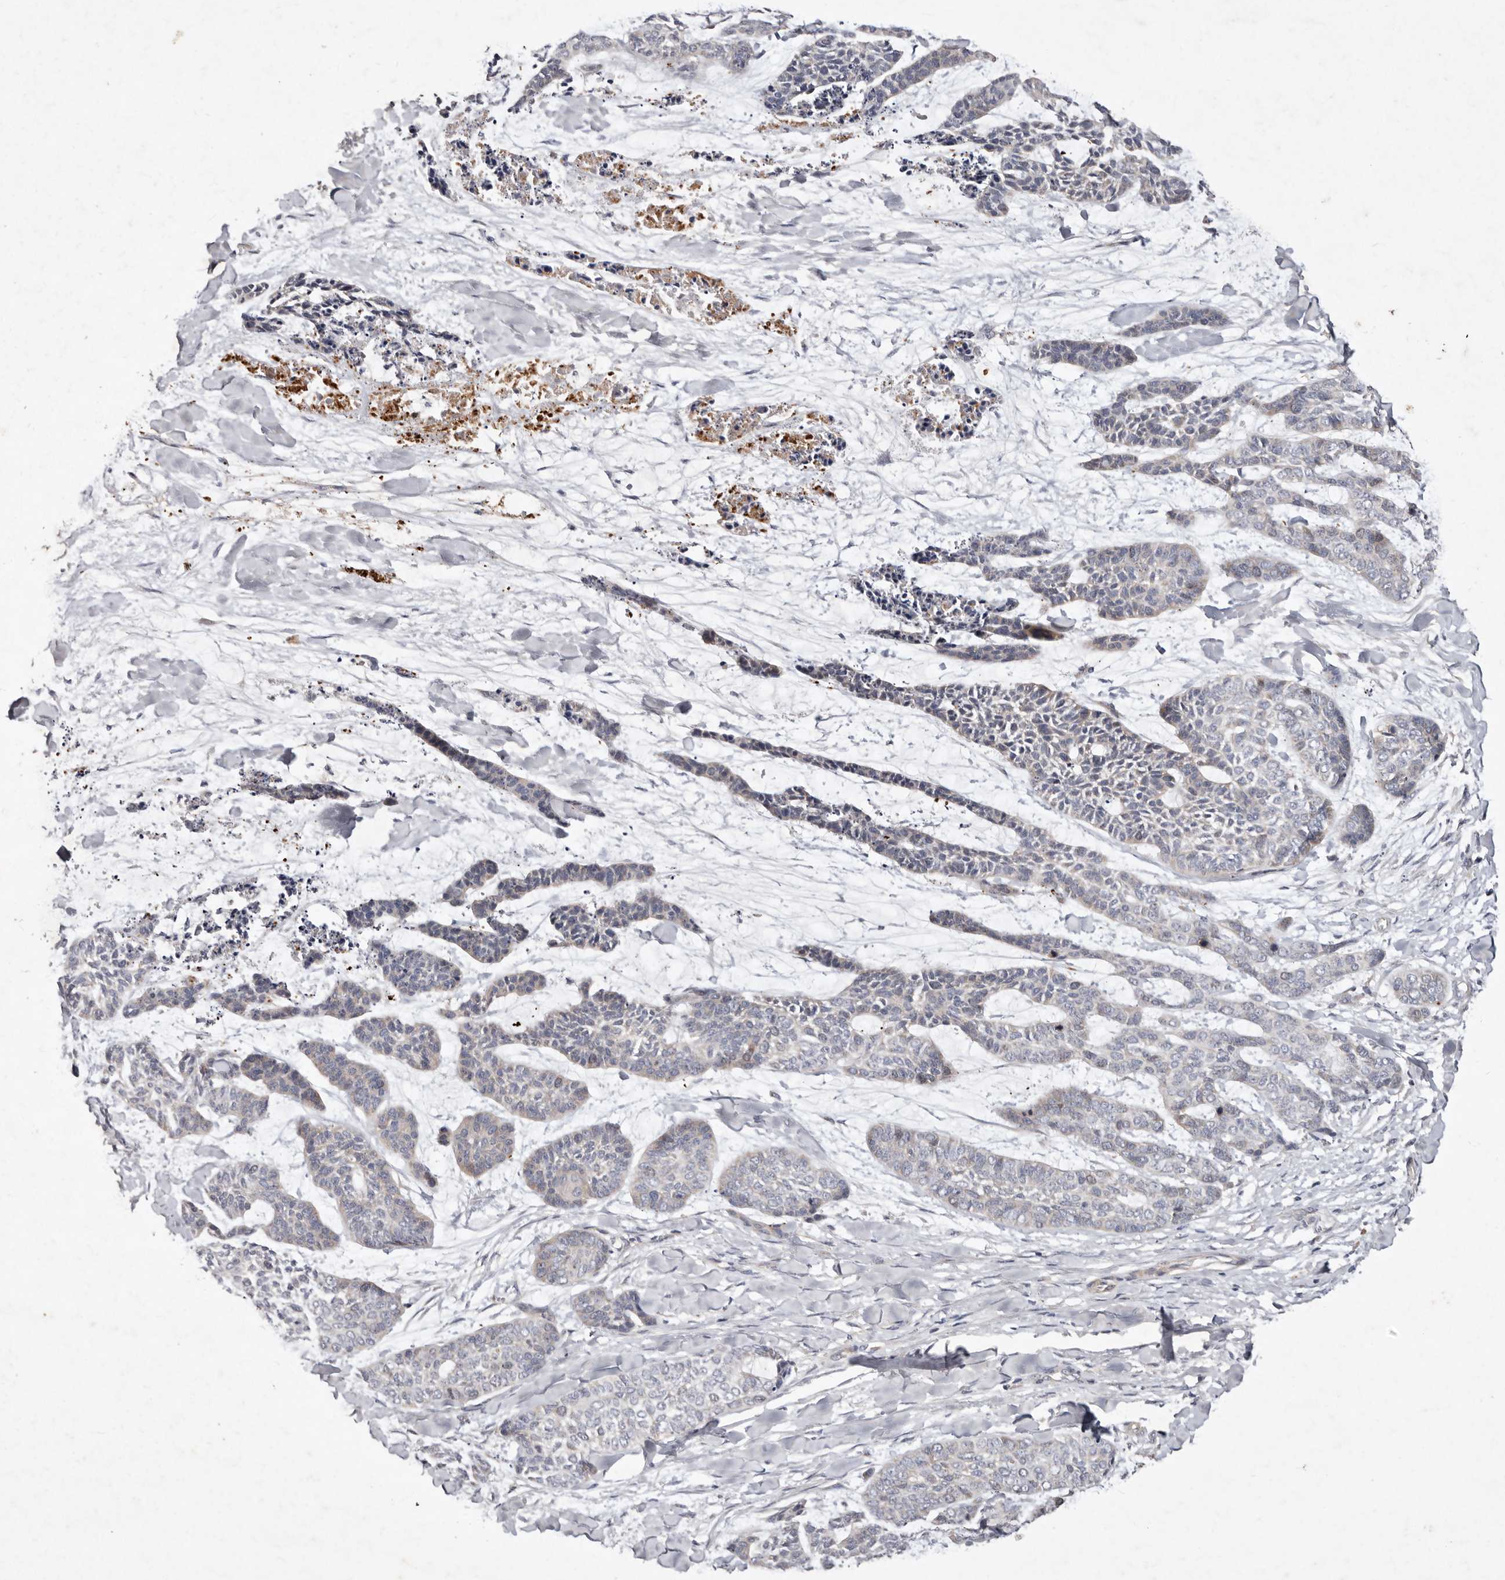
{"staining": {"intensity": "negative", "quantity": "none", "location": "none"}, "tissue": "skin cancer", "cell_type": "Tumor cells", "image_type": "cancer", "snomed": [{"axis": "morphology", "description": "Basal cell carcinoma"}, {"axis": "topography", "description": "Skin"}], "caption": "This photomicrograph is of skin basal cell carcinoma stained with immunohistochemistry (IHC) to label a protein in brown with the nuclei are counter-stained blue. There is no staining in tumor cells. (DAB IHC visualized using brightfield microscopy, high magnification).", "gene": "SLC25A20", "patient": {"sex": "female", "age": 64}}